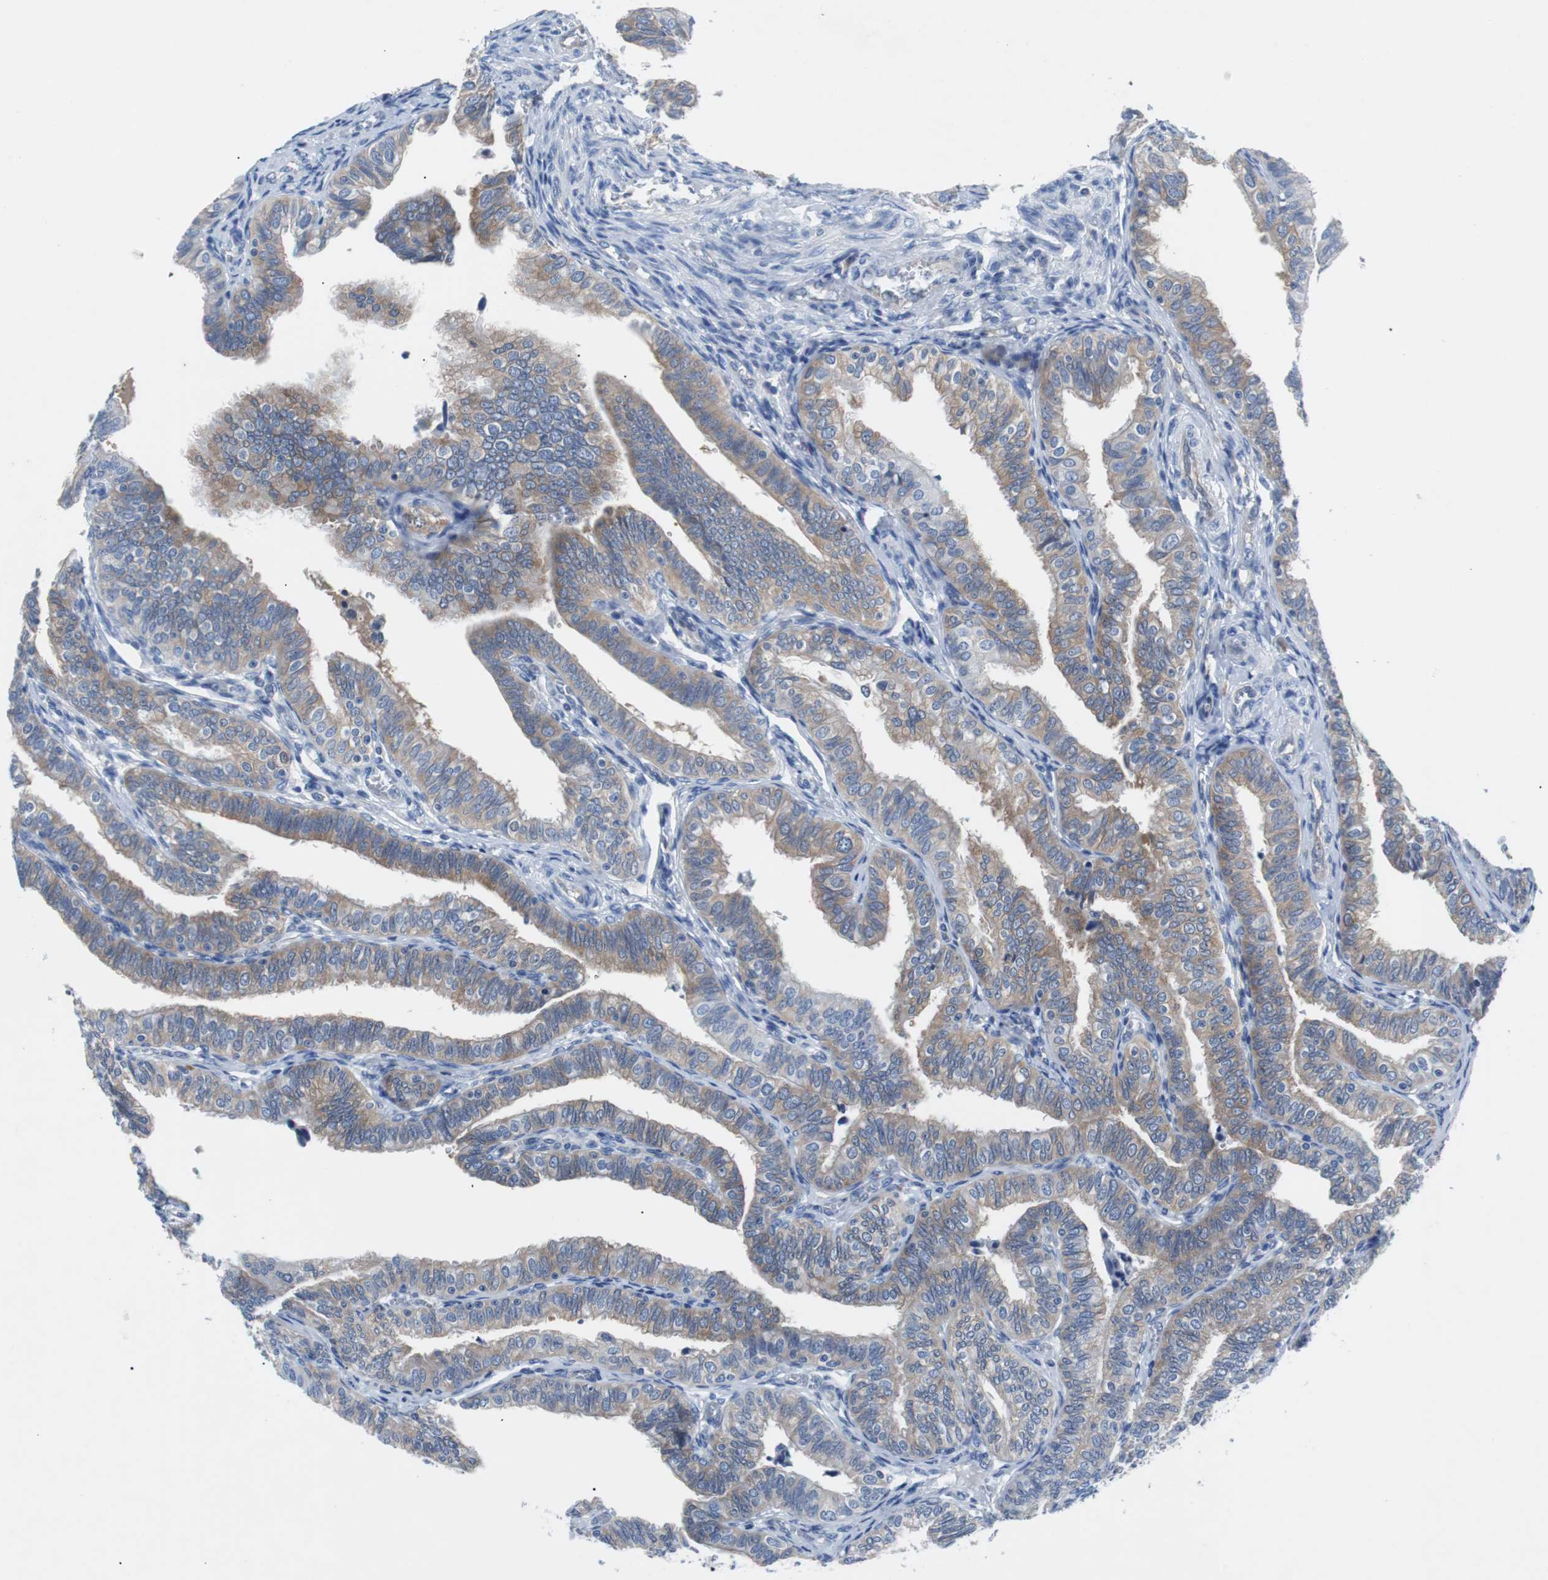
{"staining": {"intensity": "weak", "quantity": "25%-75%", "location": "cytoplasmic/membranous"}, "tissue": "fallopian tube", "cell_type": "Glandular cells", "image_type": "normal", "snomed": [{"axis": "morphology", "description": "Normal tissue, NOS"}, {"axis": "topography", "description": "Fallopian tube"}], "caption": "The histopathology image exhibits a brown stain indicating the presence of a protein in the cytoplasmic/membranous of glandular cells in fallopian tube. The staining is performed using DAB (3,3'-diaminobenzidine) brown chromogen to label protein expression. The nuclei are counter-stained blue using hematoxylin.", "gene": "EEF2K", "patient": {"sex": "female", "age": 46}}